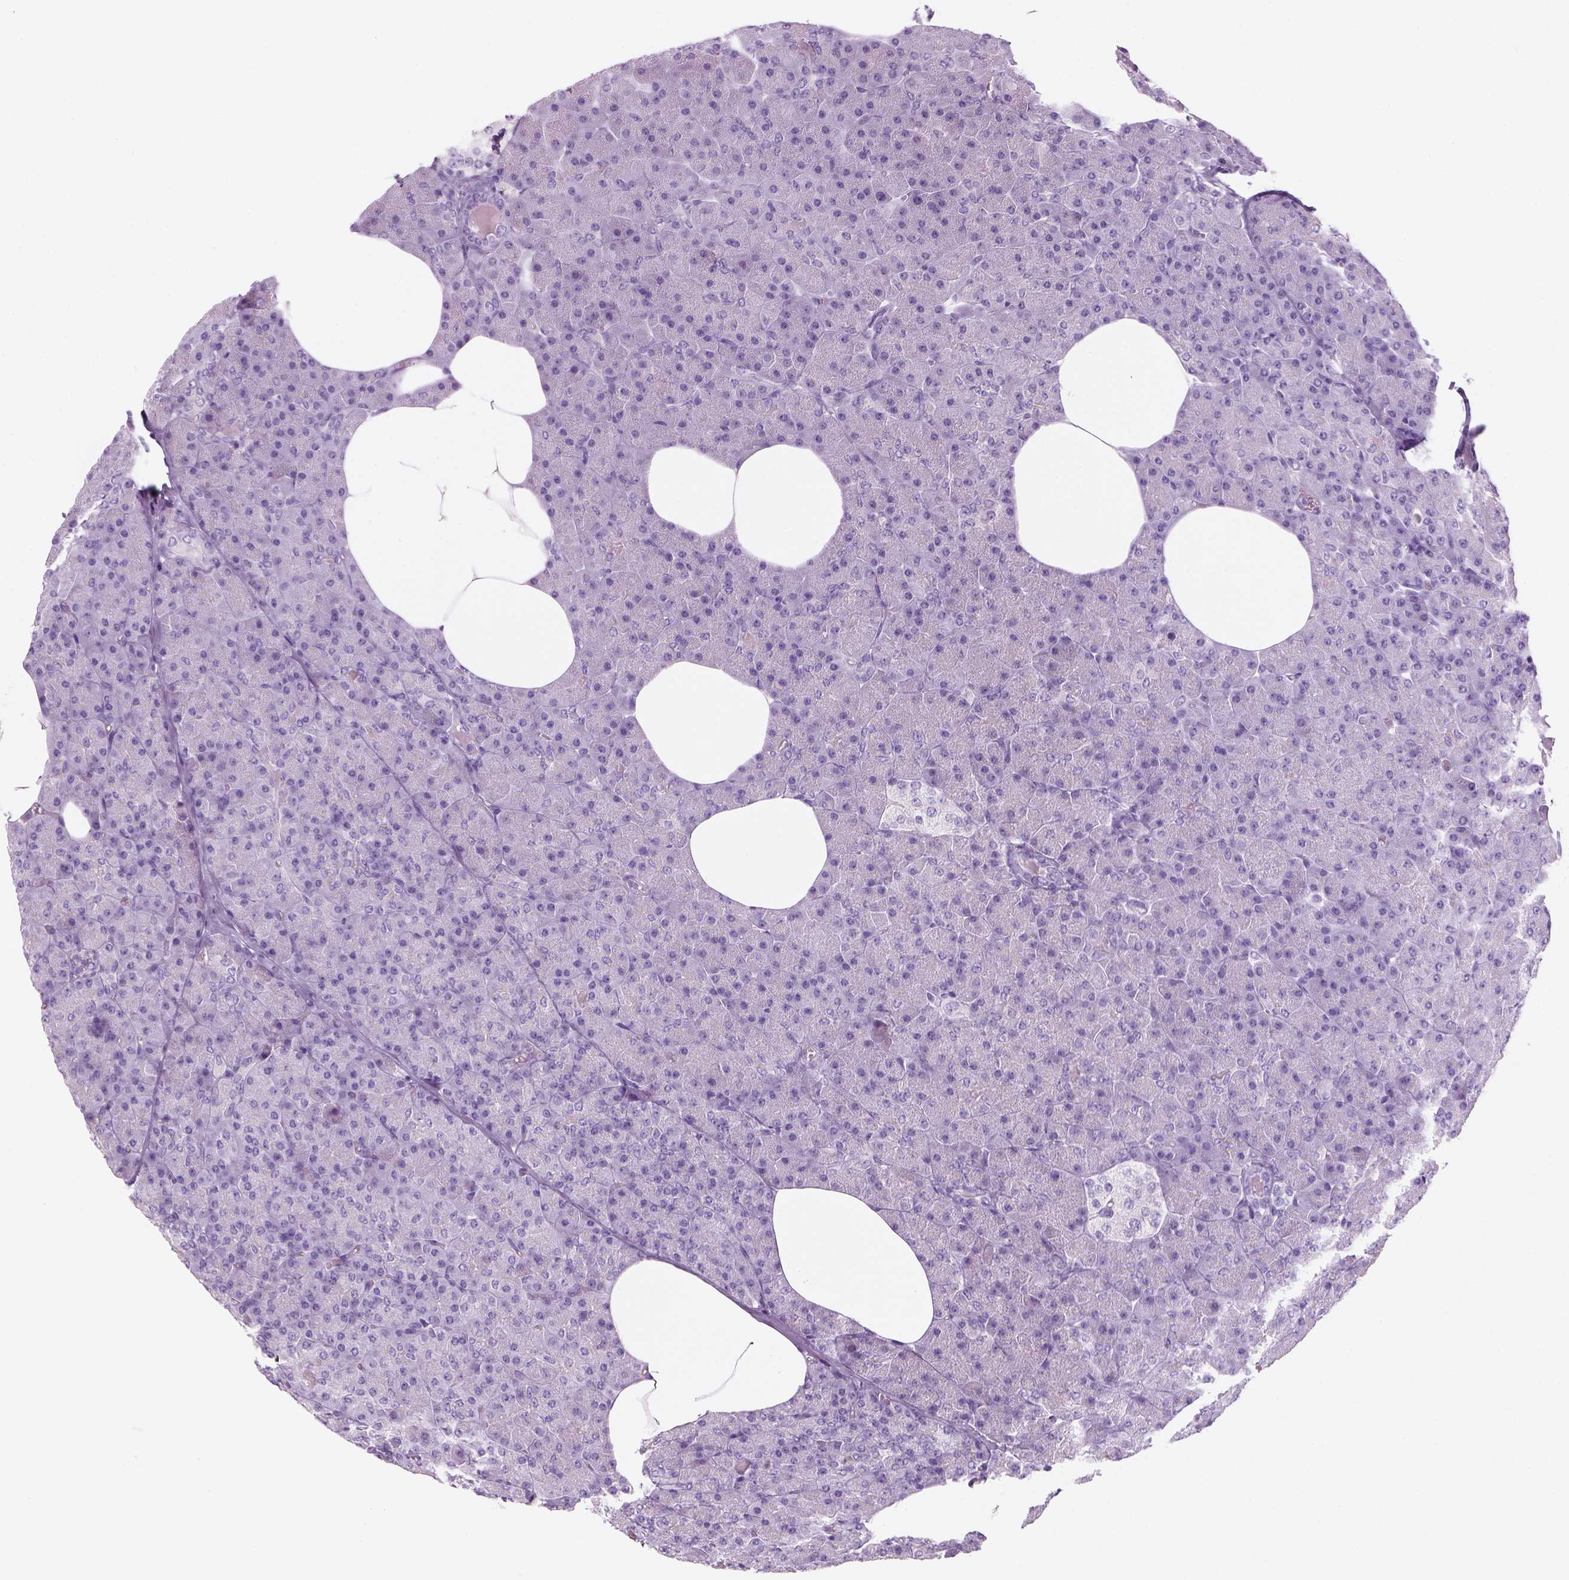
{"staining": {"intensity": "negative", "quantity": "none", "location": "none"}, "tissue": "pancreas", "cell_type": "Exocrine glandular cells", "image_type": "normal", "snomed": [{"axis": "morphology", "description": "Normal tissue, NOS"}, {"axis": "topography", "description": "Pancreas"}], "caption": "An immunohistochemistry micrograph of normal pancreas is shown. There is no staining in exocrine glandular cells of pancreas. Brightfield microscopy of immunohistochemistry stained with DAB (brown) and hematoxylin (blue), captured at high magnification.", "gene": "KRTAP11", "patient": {"sex": "female", "age": 45}}